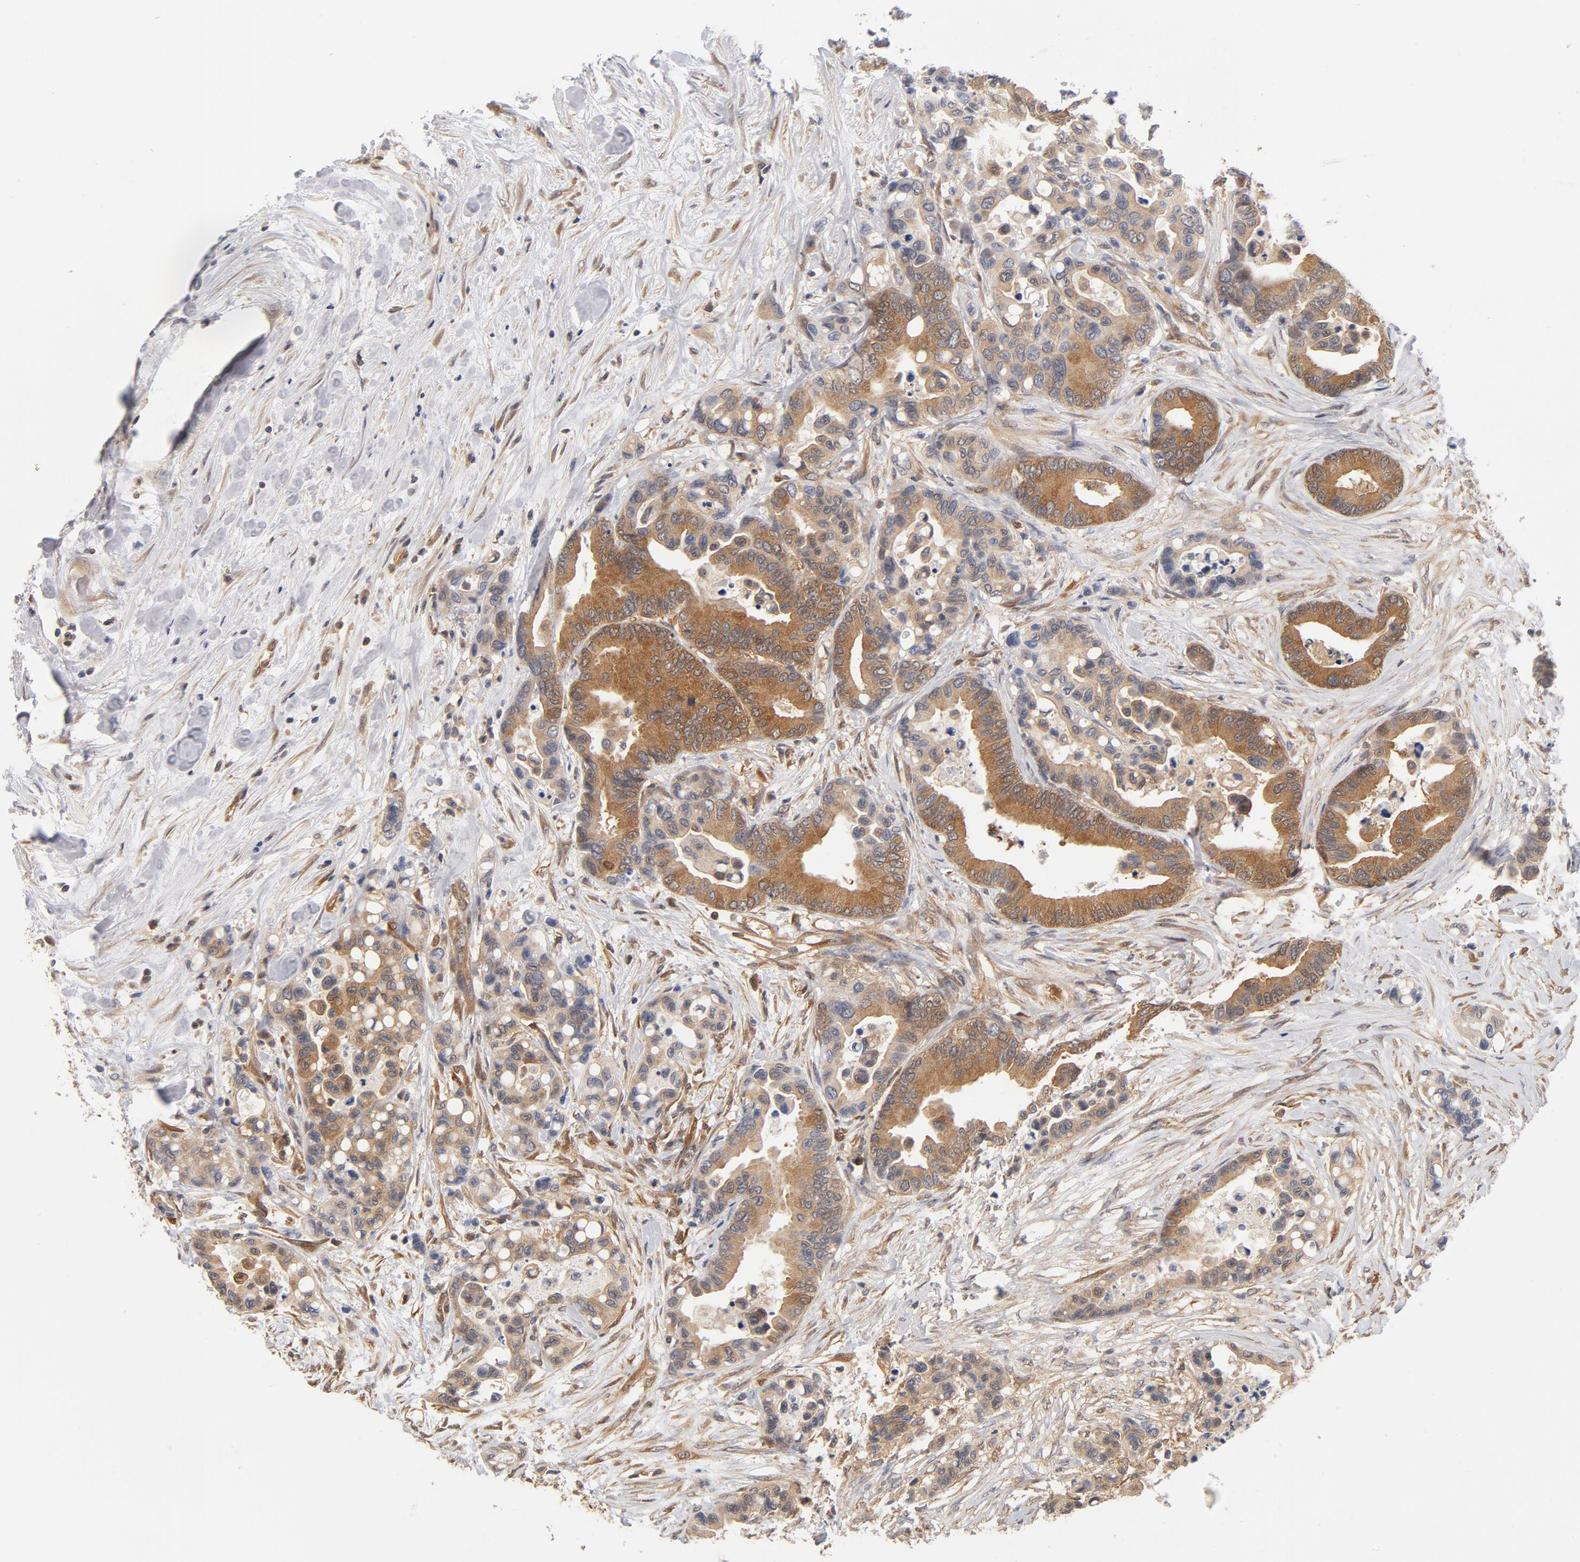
{"staining": {"intensity": "moderate", "quantity": ">75%", "location": "cytoplasmic/membranous"}, "tissue": "colorectal cancer", "cell_type": "Tumor cells", "image_type": "cancer", "snomed": [{"axis": "morphology", "description": "Adenocarcinoma, NOS"}, {"axis": "topography", "description": "Colon"}], "caption": "Human adenocarcinoma (colorectal) stained with a brown dye shows moderate cytoplasmic/membranous positive positivity in about >75% of tumor cells.", "gene": "ASMTL", "patient": {"sex": "male", "age": 82}}